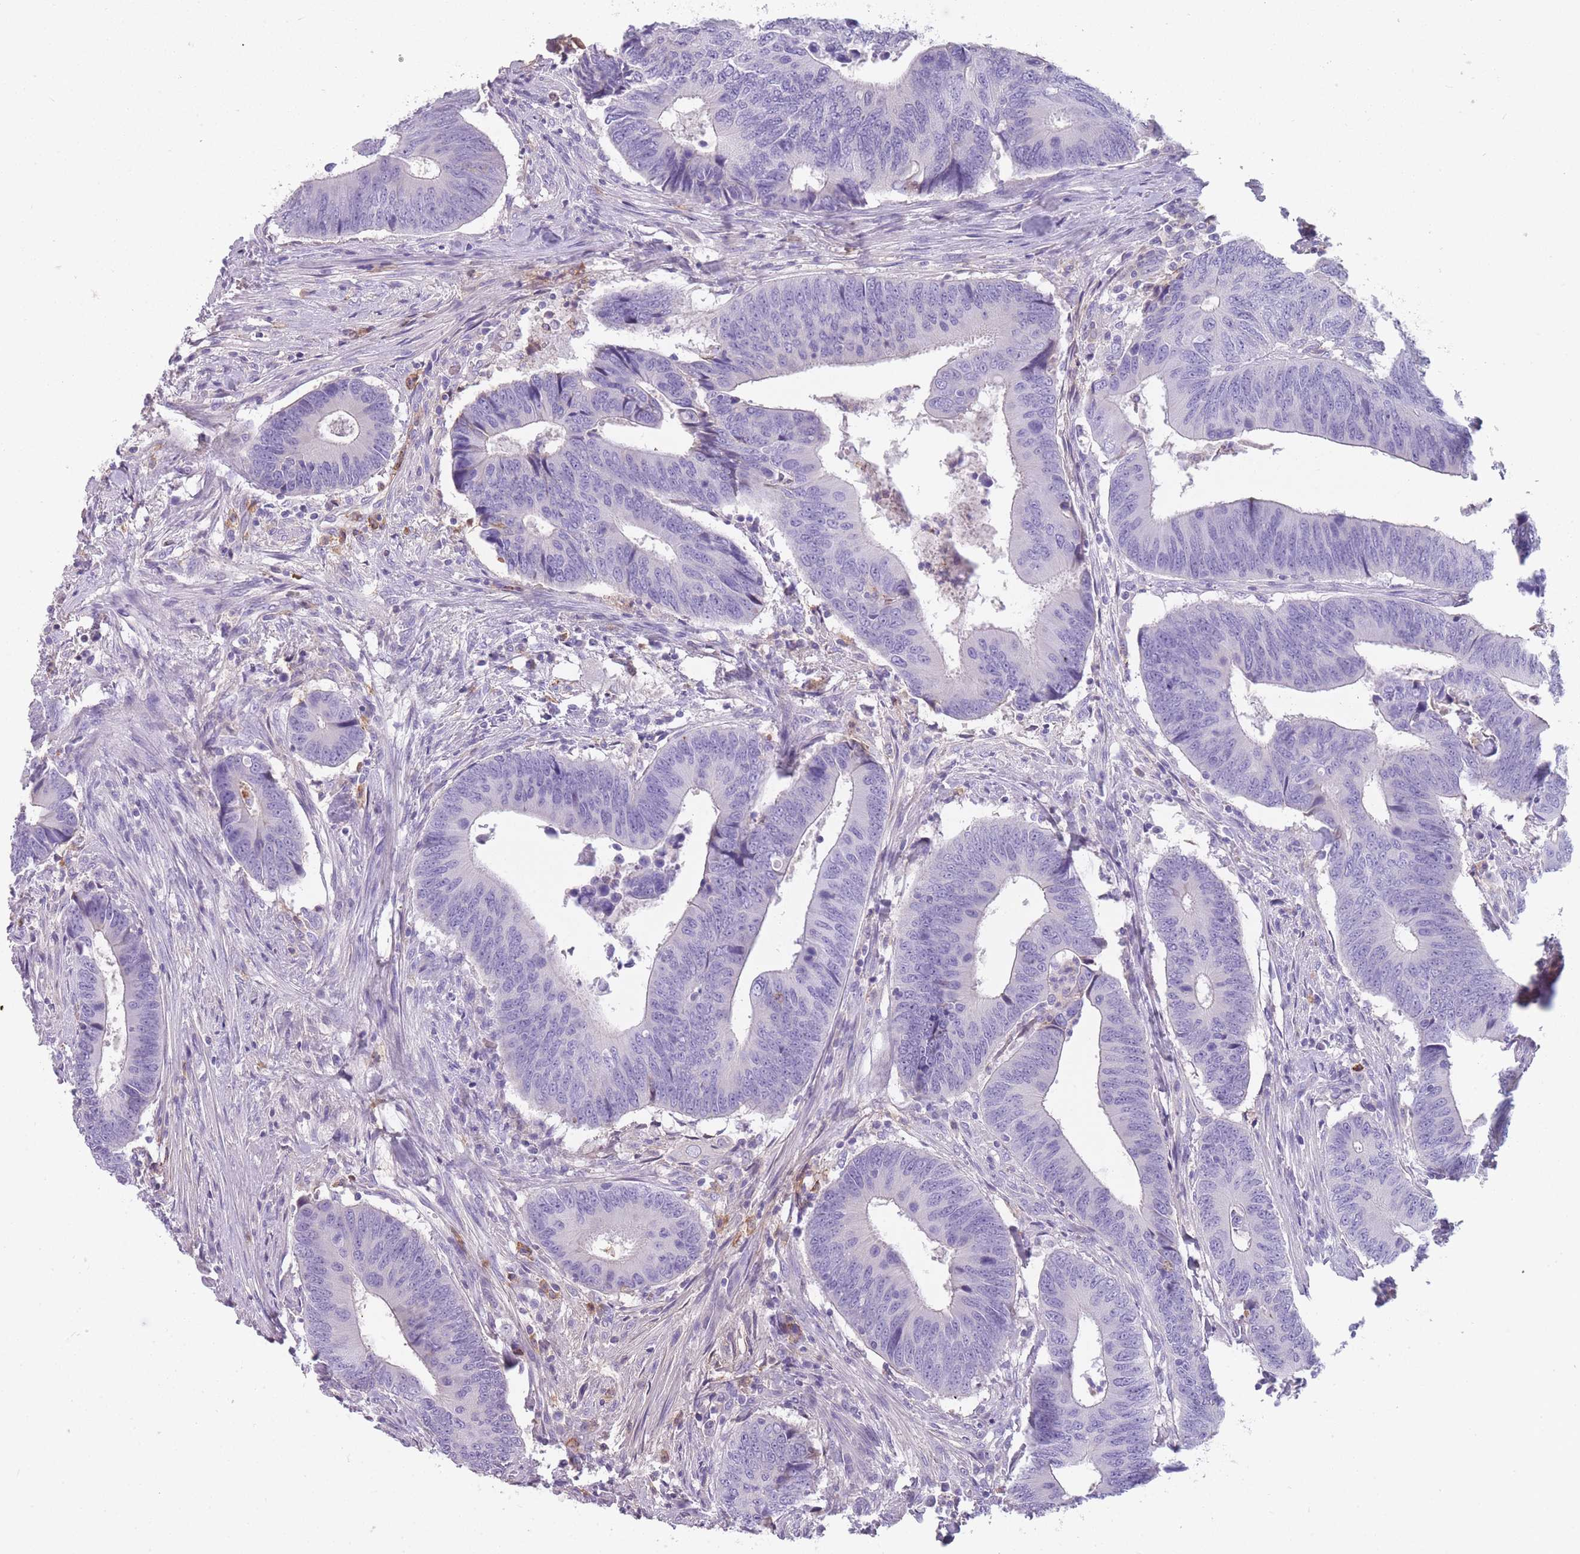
{"staining": {"intensity": "negative", "quantity": "none", "location": "none"}, "tissue": "colorectal cancer", "cell_type": "Tumor cells", "image_type": "cancer", "snomed": [{"axis": "morphology", "description": "Adenocarcinoma, NOS"}, {"axis": "topography", "description": "Colon"}], "caption": "DAB (3,3'-diaminobenzidine) immunohistochemical staining of colorectal cancer (adenocarcinoma) displays no significant staining in tumor cells. (Stains: DAB (3,3'-diaminobenzidine) immunohistochemistry (IHC) with hematoxylin counter stain, Microscopy: brightfield microscopy at high magnification).", "gene": "CR1L", "patient": {"sex": "male", "age": 87}}